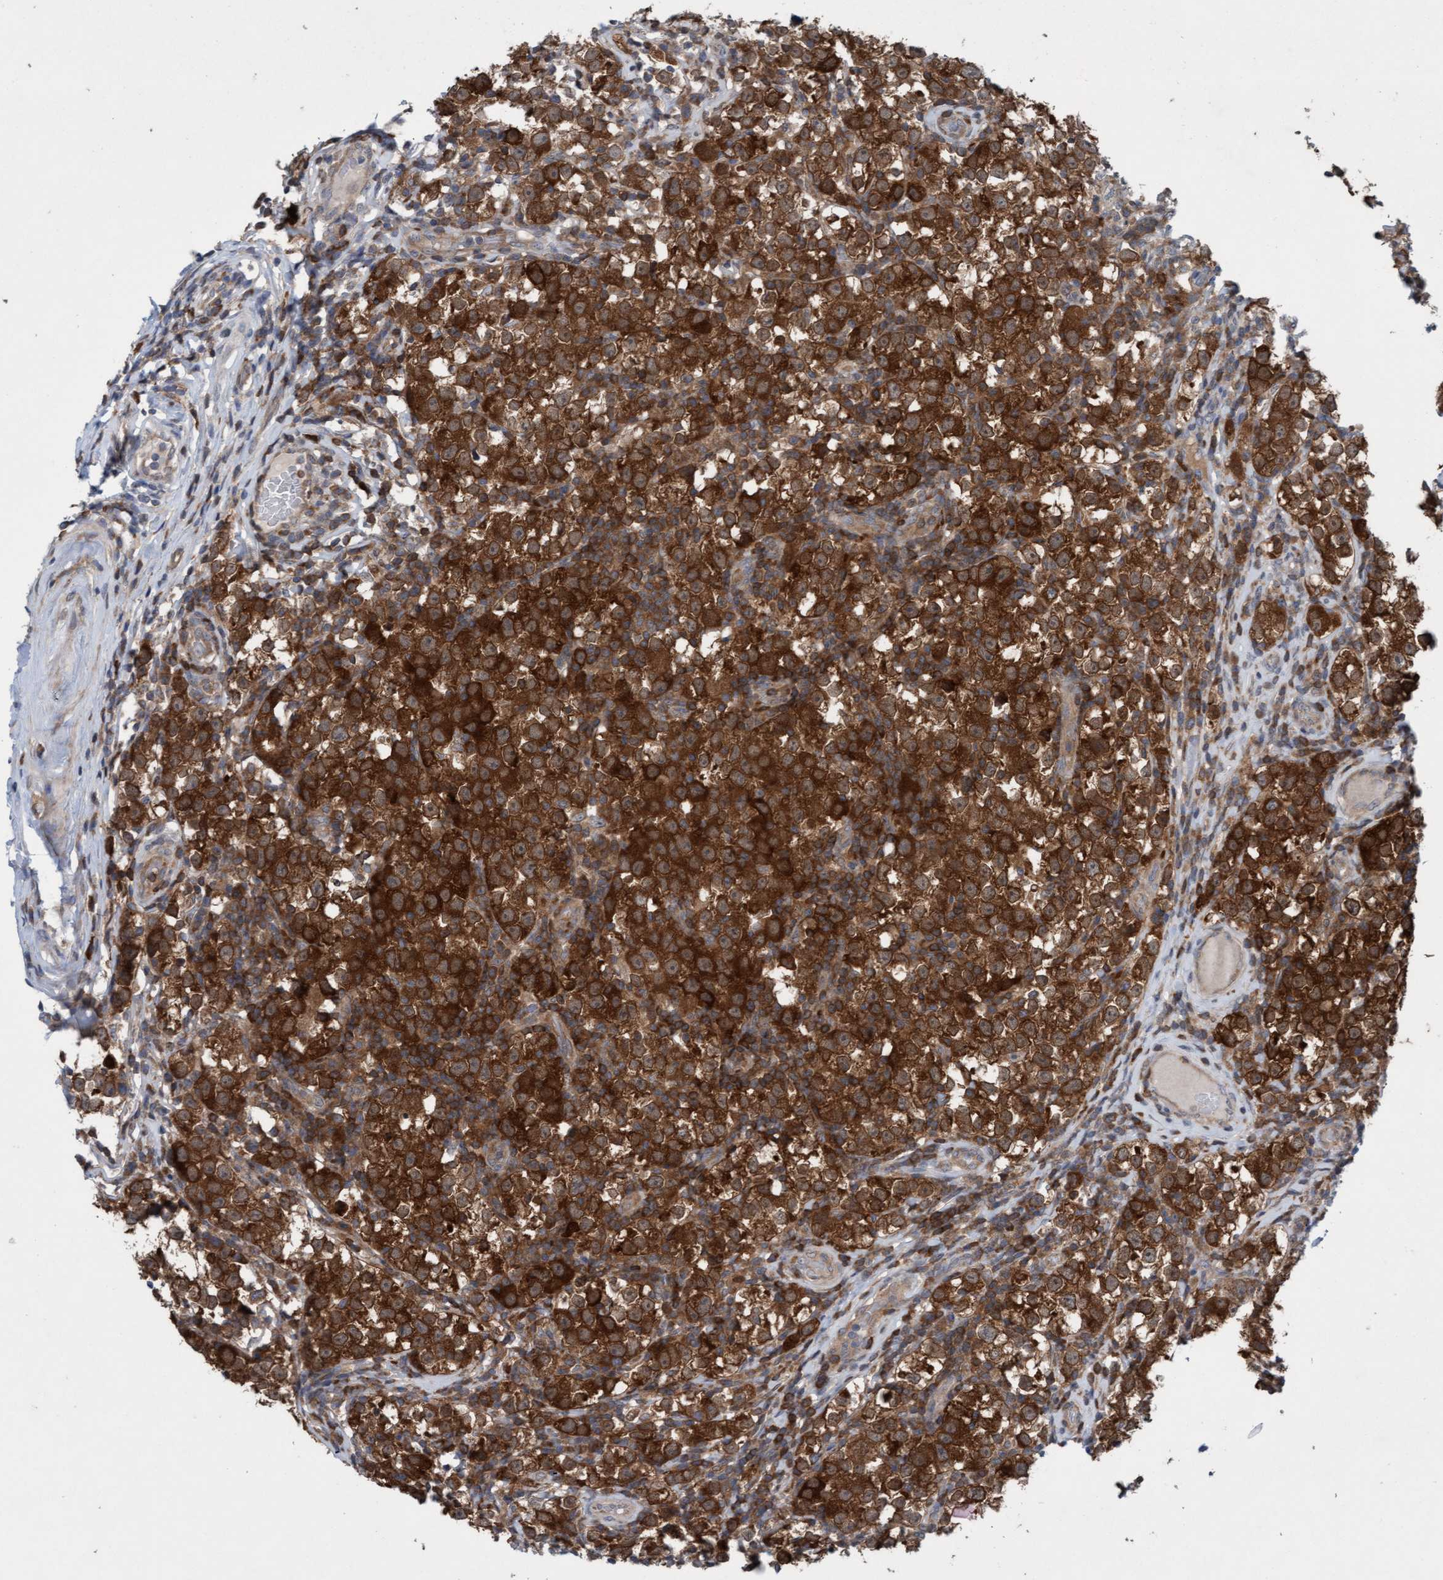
{"staining": {"intensity": "strong", "quantity": ">75%", "location": "cytoplasmic/membranous"}, "tissue": "testis cancer", "cell_type": "Tumor cells", "image_type": "cancer", "snomed": [{"axis": "morphology", "description": "Normal tissue, NOS"}, {"axis": "morphology", "description": "Seminoma, NOS"}, {"axis": "topography", "description": "Testis"}], "caption": "A brown stain highlights strong cytoplasmic/membranous expression of a protein in human testis cancer (seminoma) tumor cells.", "gene": "KLHL25", "patient": {"sex": "male", "age": 43}}